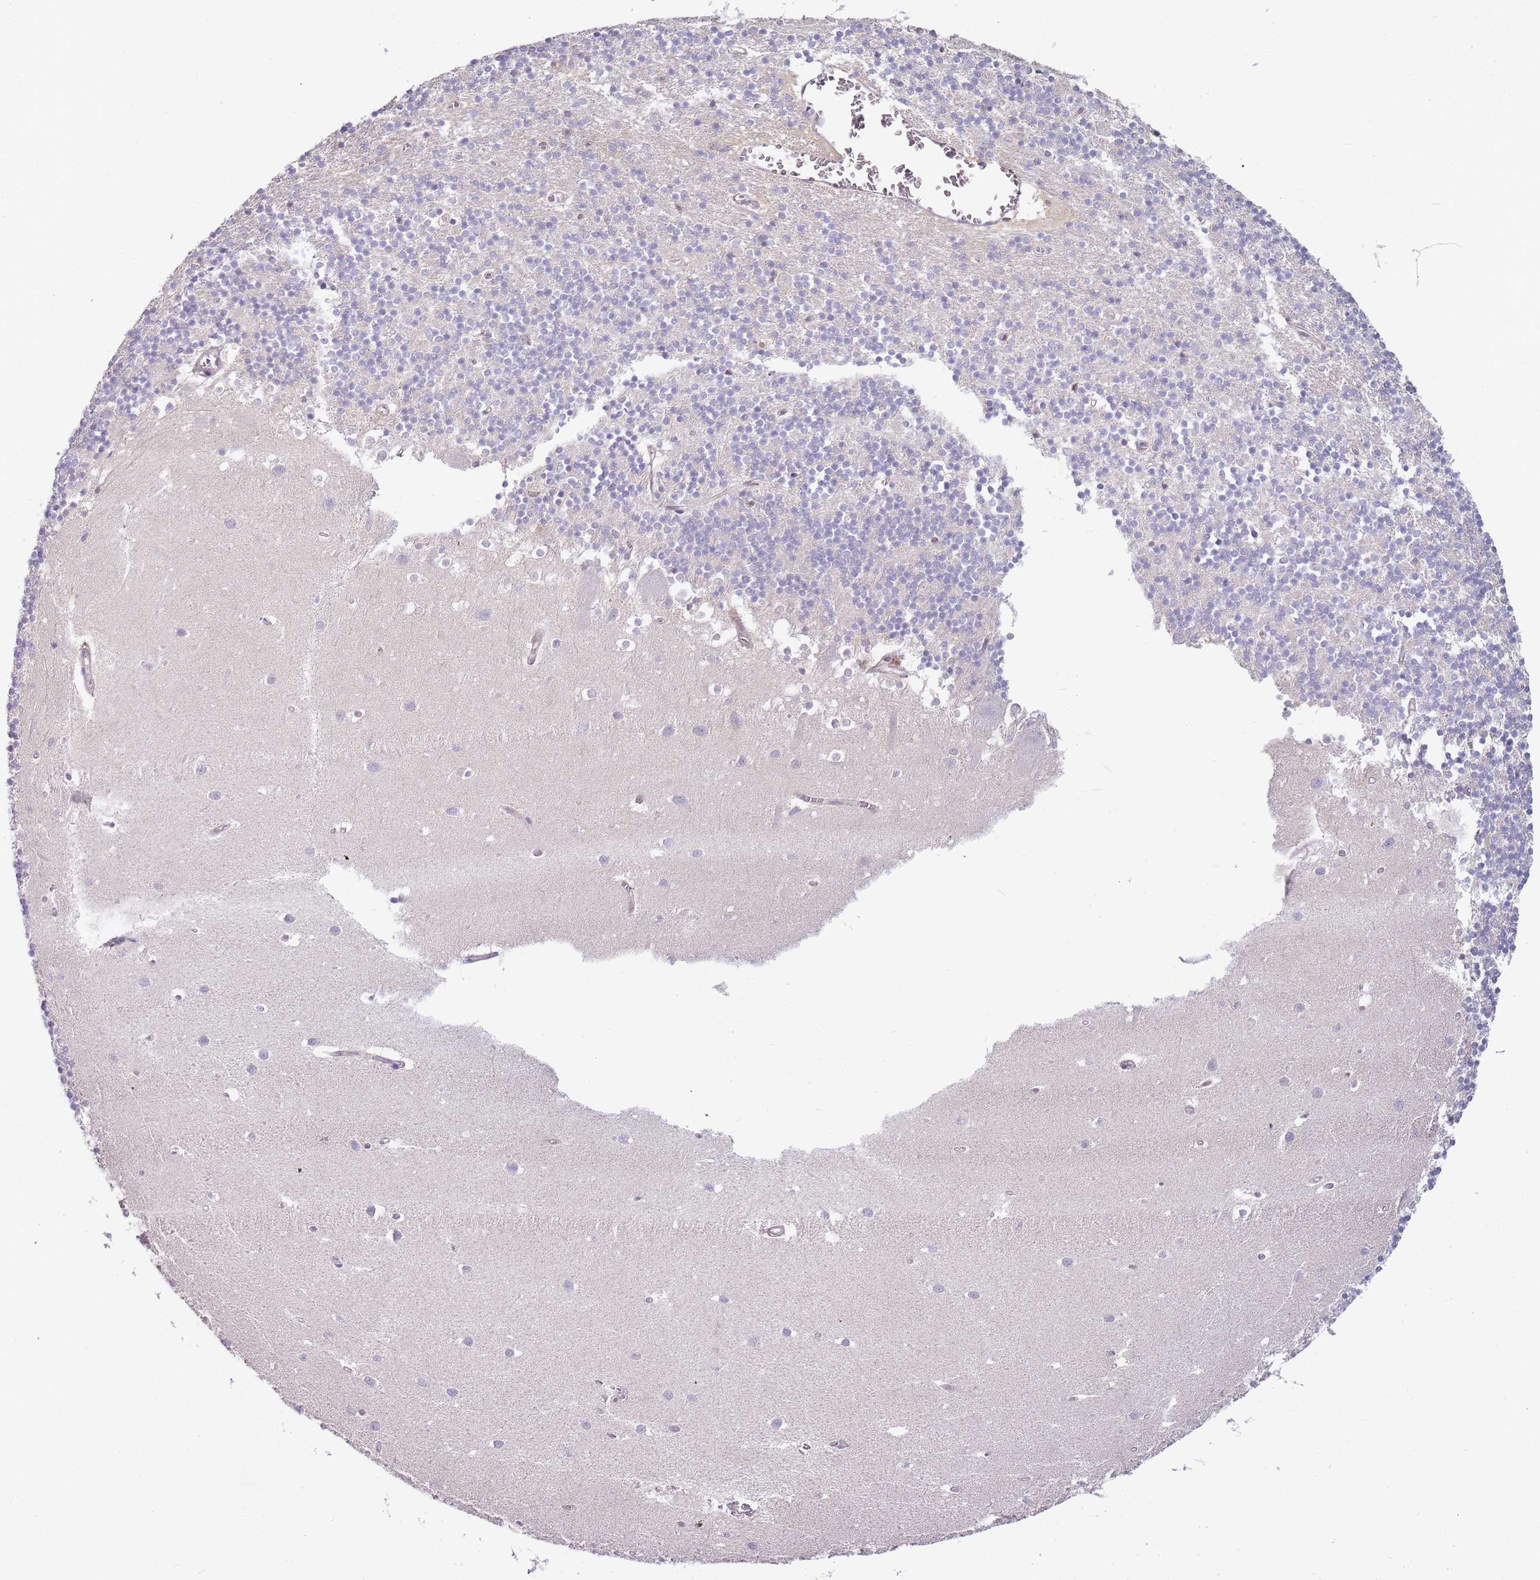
{"staining": {"intensity": "negative", "quantity": "none", "location": "none"}, "tissue": "cerebellum", "cell_type": "Cells in granular layer", "image_type": "normal", "snomed": [{"axis": "morphology", "description": "Normal tissue, NOS"}, {"axis": "topography", "description": "Cerebellum"}], "caption": "Immunohistochemistry (IHC) of benign cerebellum shows no positivity in cells in granular layer. (Brightfield microscopy of DAB (3,3'-diaminobenzidine) IHC at high magnification).", "gene": "GSTO2", "patient": {"sex": "male", "age": 54}}